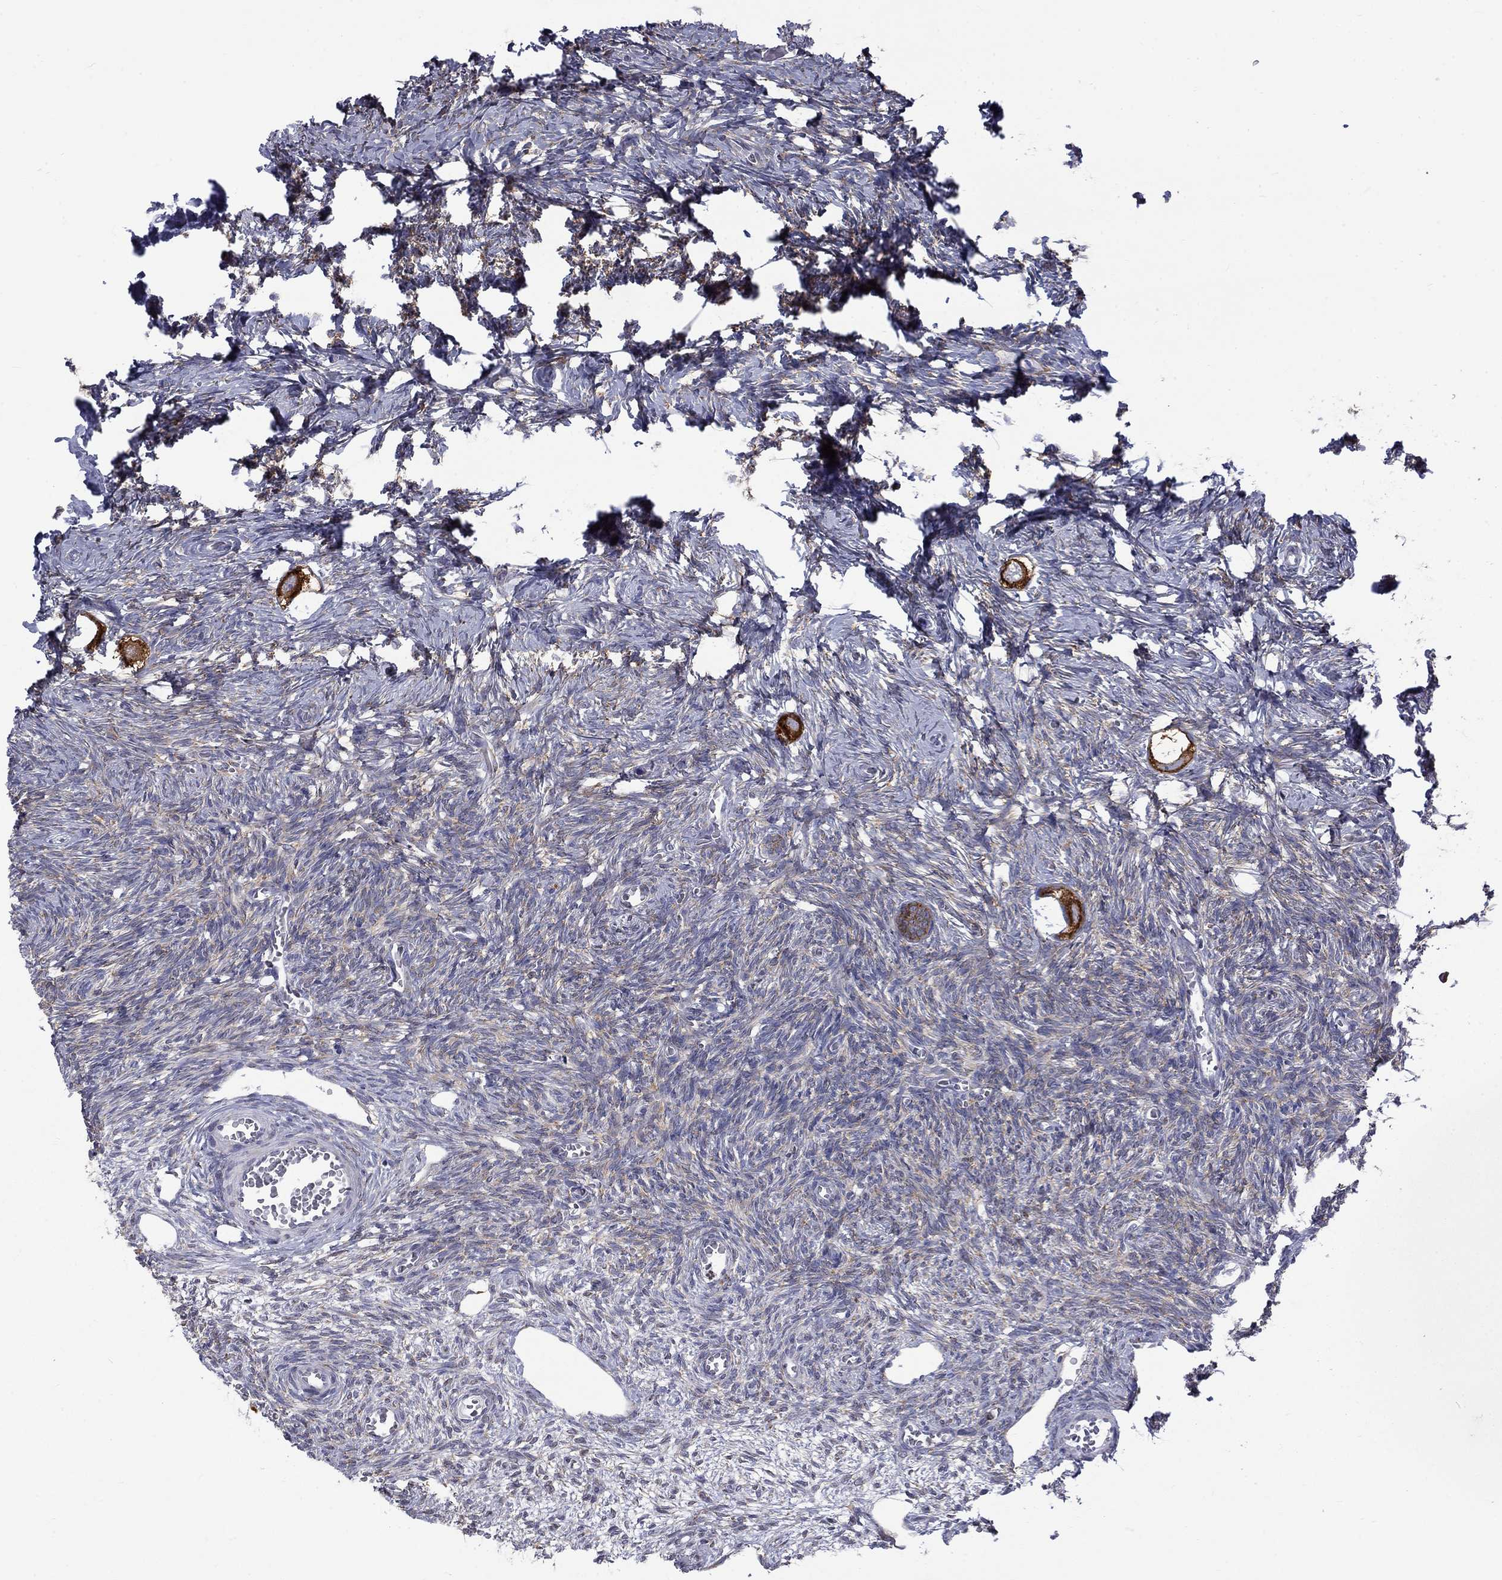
{"staining": {"intensity": "strong", "quantity": ">75%", "location": "cytoplasmic/membranous"}, "tissue": "ovary", "cell_type": "Follicle cells", "image_type": "normal", "snomed": [{"axis": "morphology", "description": "Normal tissue, NOS"}, {"axis": "topography", "description": "Ovary"}], "caption": "The histopathology image demonstrates immunohistochemical staining of unremarkable ovary. There is strong cytoplasmic/membranous expression is present in about >75% of follicle cells.", "gene": "PABPC4", "patient": {"sex": "female", "age": 27}}